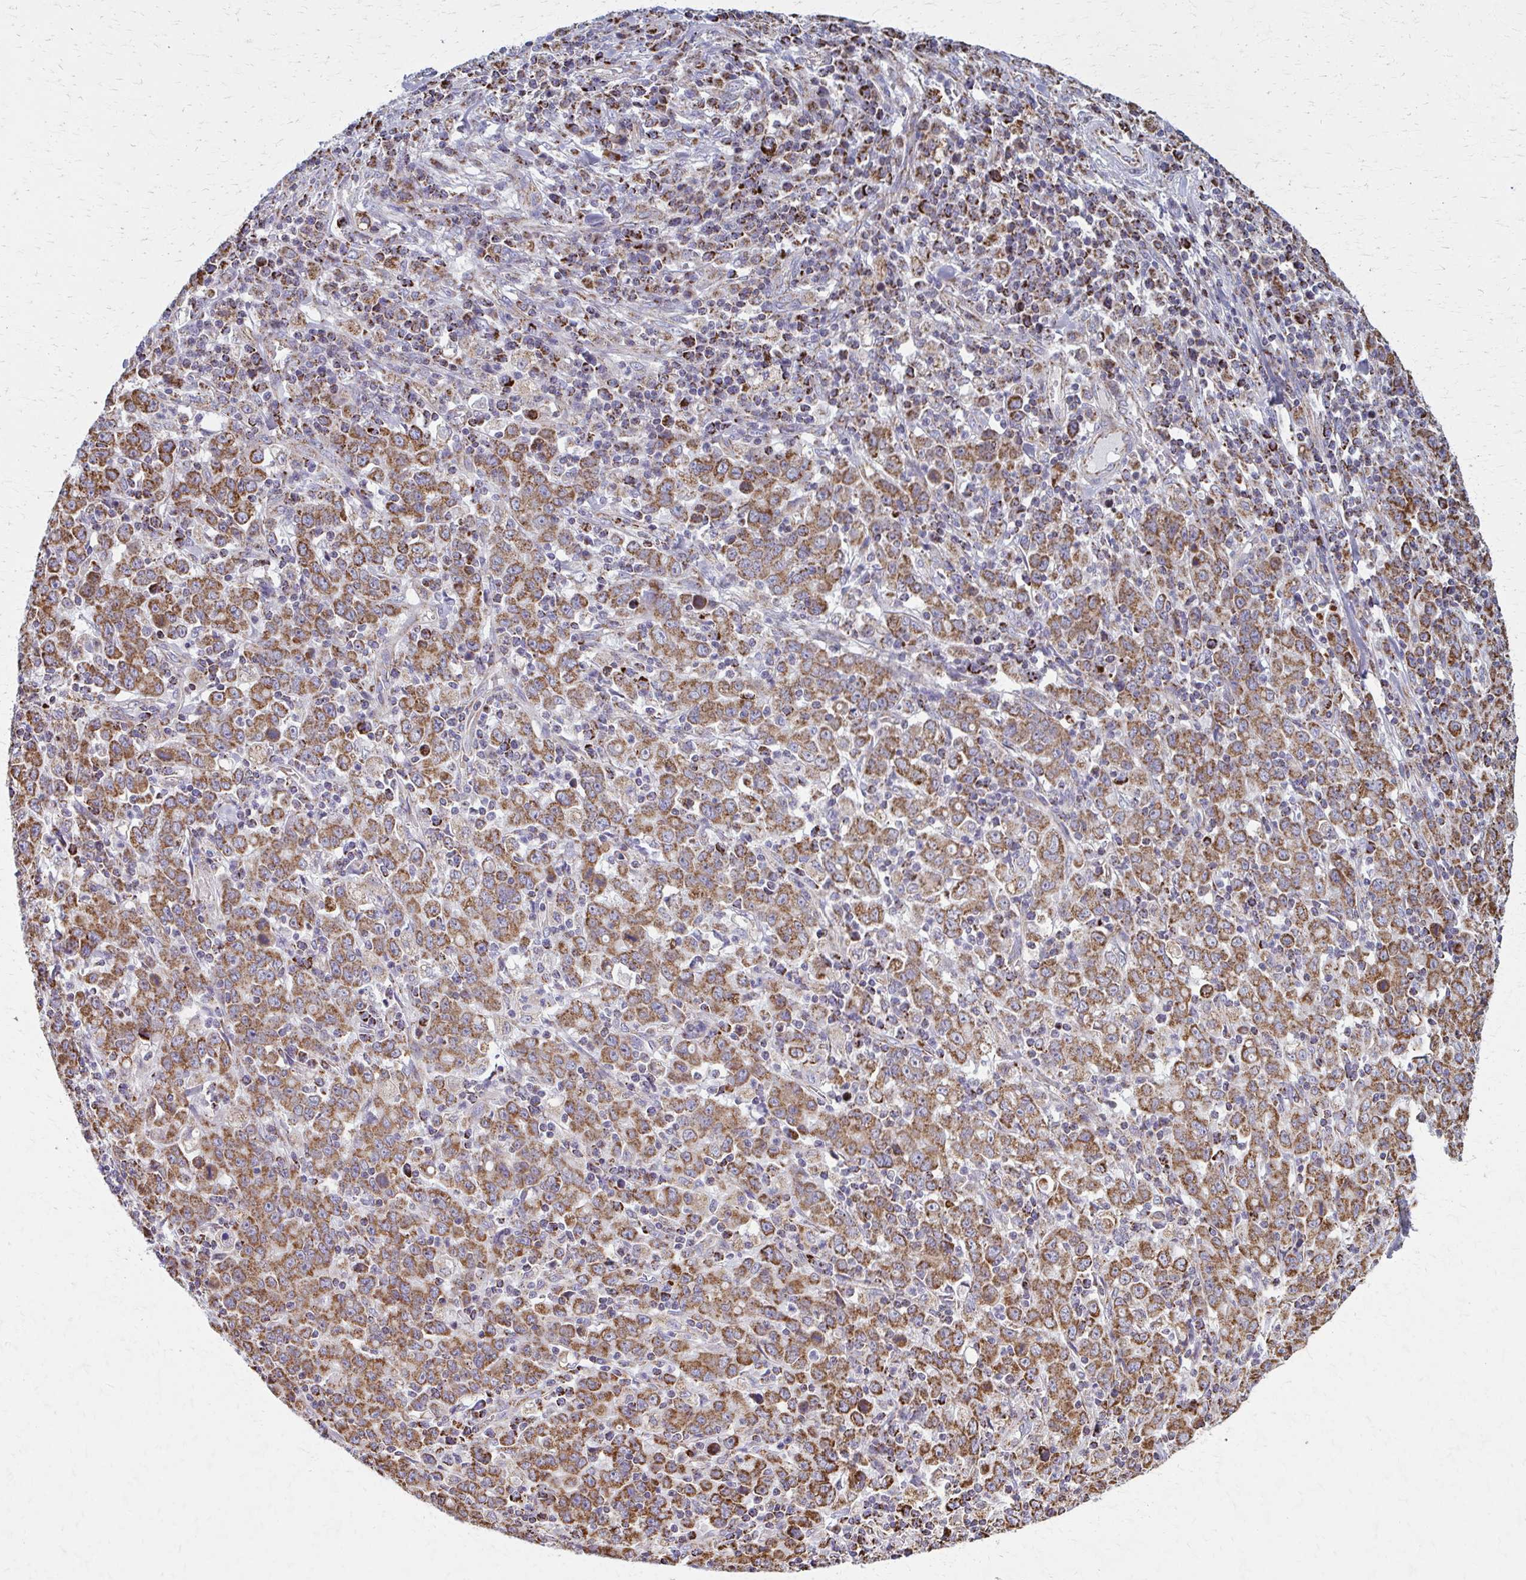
{"staining": {"intensity": "moderate", "quantity": ">75%", "location": "cytoplasmic/membranous"}, "tissue": "stomach cancer", "cell_type": "Tumor cells", "image_type": "cancer", "snomed": [{"axis": "morphology", "description": "Adenocarcinoma, NOS"}, {"axis": "topography", "description": "Stomach, upper"}], "caption": "A high-resolution histopathology image shows IHC staining of adenocarcinoma (stomach), which displays moderate cytoplasmic/membranous positivity in about >75% of tumor cells.", "gene": "TVP23A", "patient": {"sex": "male", "age": 69}}